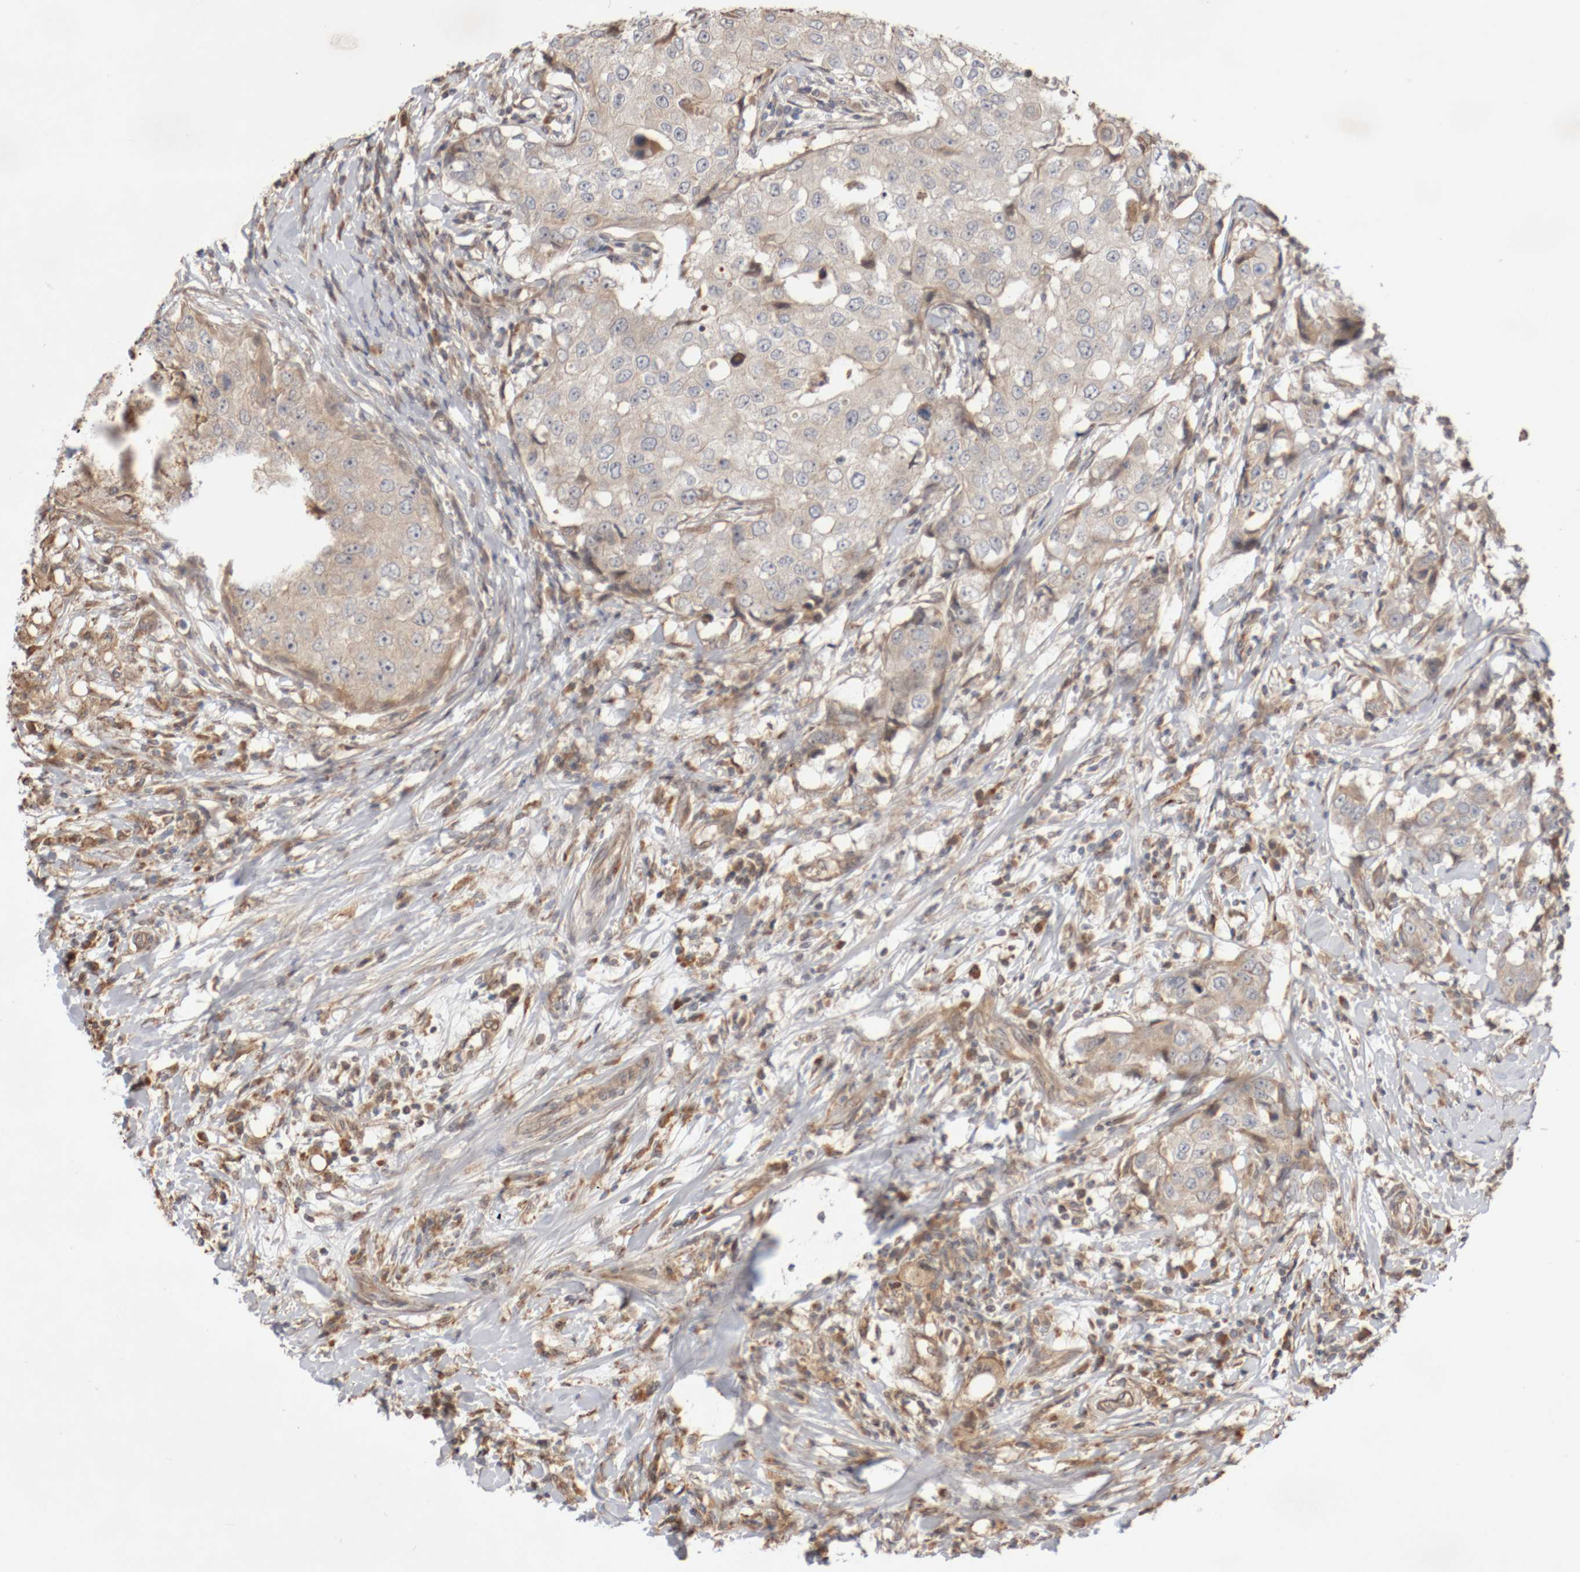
{"staining": {"intensity": "weak", "quantity": "25%-75%", "location": "cytoplasmic/membranous"}, "tissue": "breast cancer", "cell_type": "Tumor cells", "image_type": "cancer", "snomed": [{"axis": "morphology", "description": "Duct carcinoma"}, {"axis": "topography", "description": "Breast"}], "caption": "The micrograph reveals immunohistochemical staining of breast cancer (intraductal carcinoma). There is weak cytoplasmic/membranous positivity is seen in about 25%-75% of tumor cells.", "gene": "DPH7", "patient": {"sex": "female", "age": 27}}